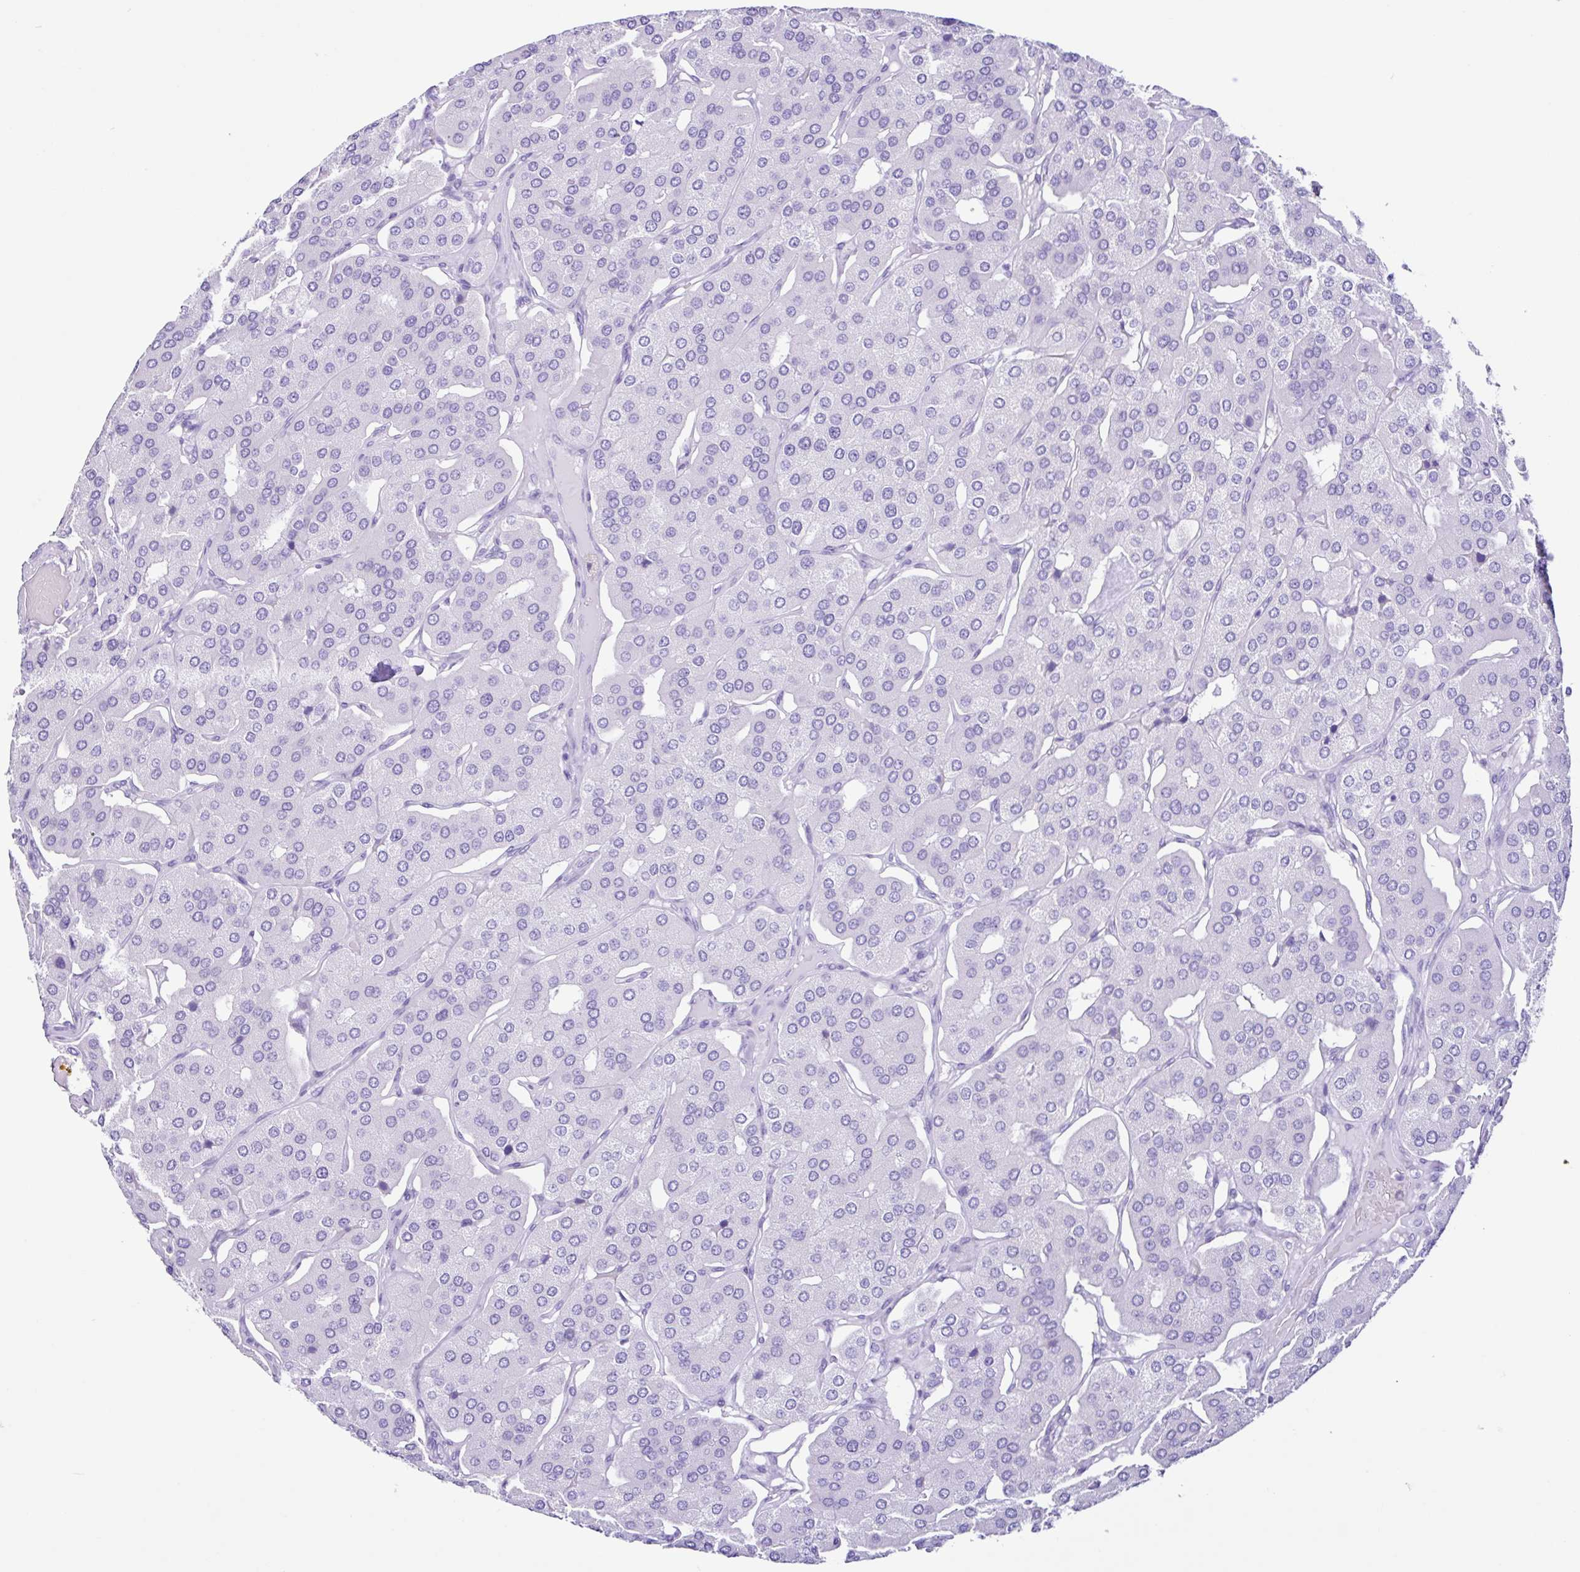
{"staining": {"intensity": "negative", "quantity": "none", "location": "none"}, "tissue": "parathyroid gland", "cell_type": "Glandular cells", "image_type": "normal", "snomed": [{"axis": "morphology", "description": "Normal tissue, NOS"}, {"axis": "morphology", "description": "Adenoma, NOS"}, {"axis": "topography", "description": "Parathyroid gland"}], "caption": "The micrograph reveals no staining of glandular cells in normal parathyroid gland. (Brightfield microscopy of DAB immunohistochemistry (IHC) at high magnification).", "gene": "PIGF", "patient": {"sex": "female", "age": 86}}